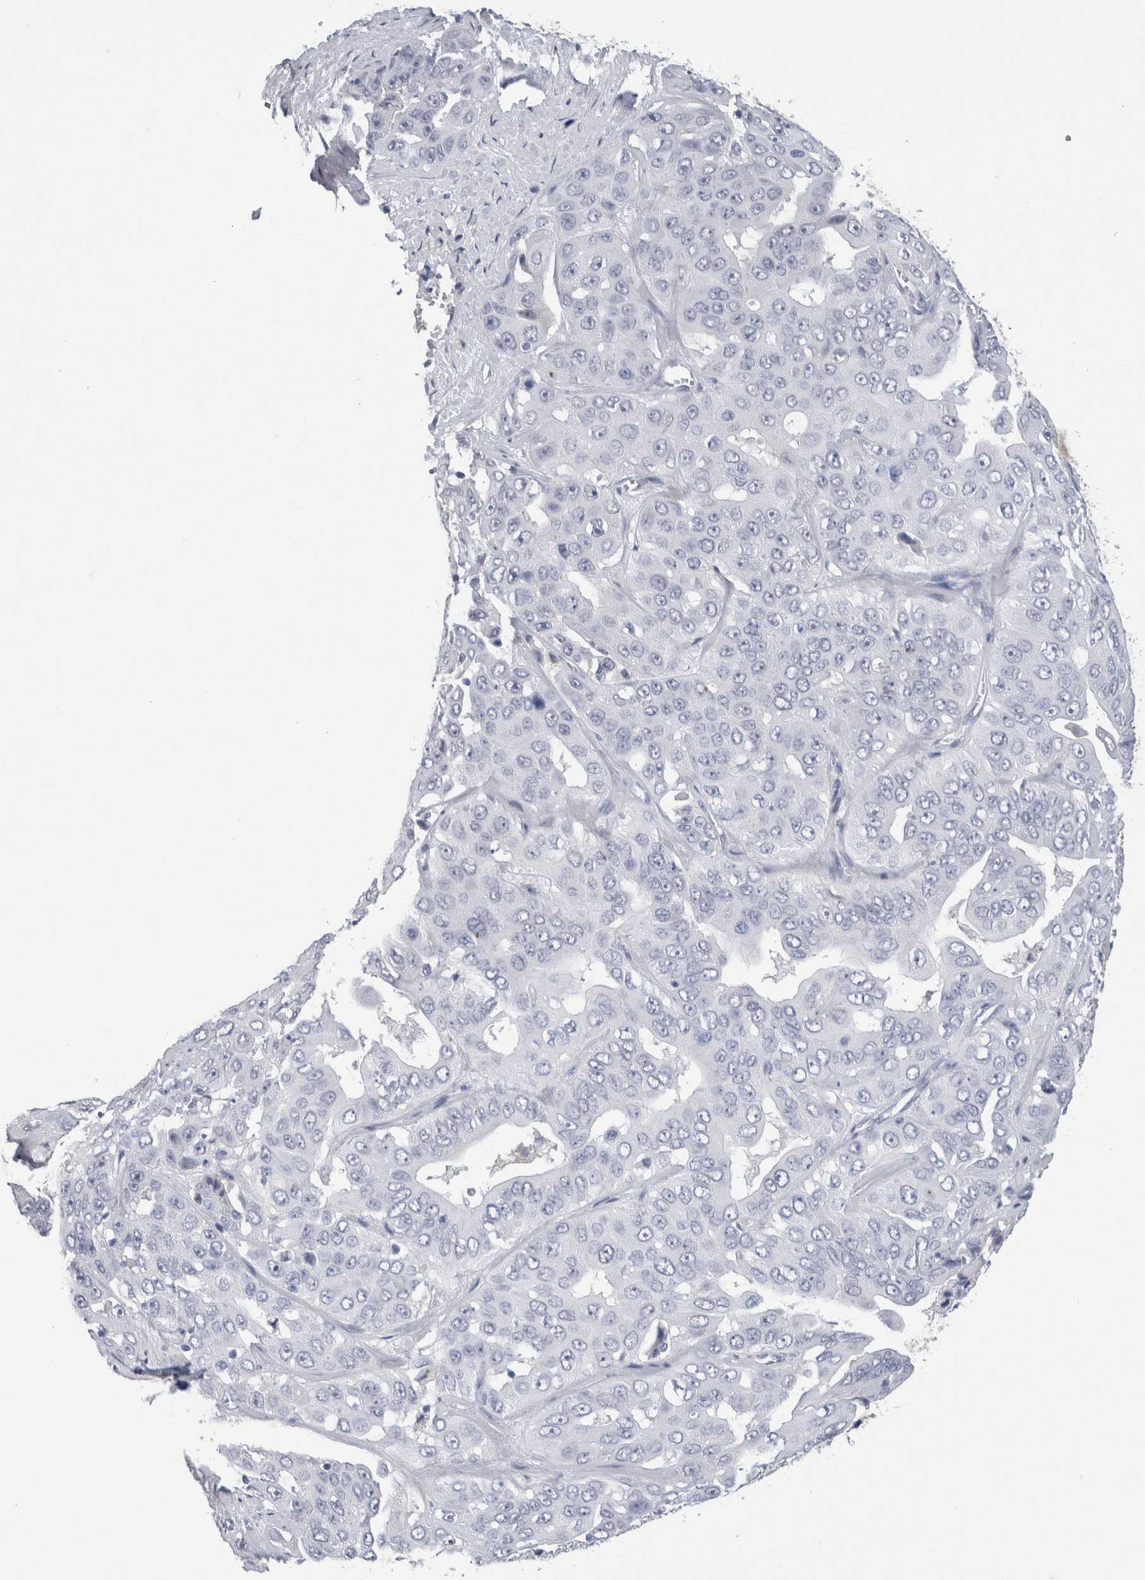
{"staining": {"intensity": "negative", "quantity": "none", "location": "none"}, "tissue": "liver cancer", "cell_type": "Tumor cells", "image_type": "cancer", "snomed": [{"axis": "morphology", "description": "Cholangiocarcinoma"}, {"axis": "topography", "description": "Liver"}], "caption": "Cholangiocarcinoma (liver) was stained to show a protein in brown. There is no significant staining in tumor cells. The staining is performed using DAB brown chromogen with nuclei counter-stained in using hematoxylin.", "gene": "FABP4", "patient": {"sex": "female", "age": 52}}